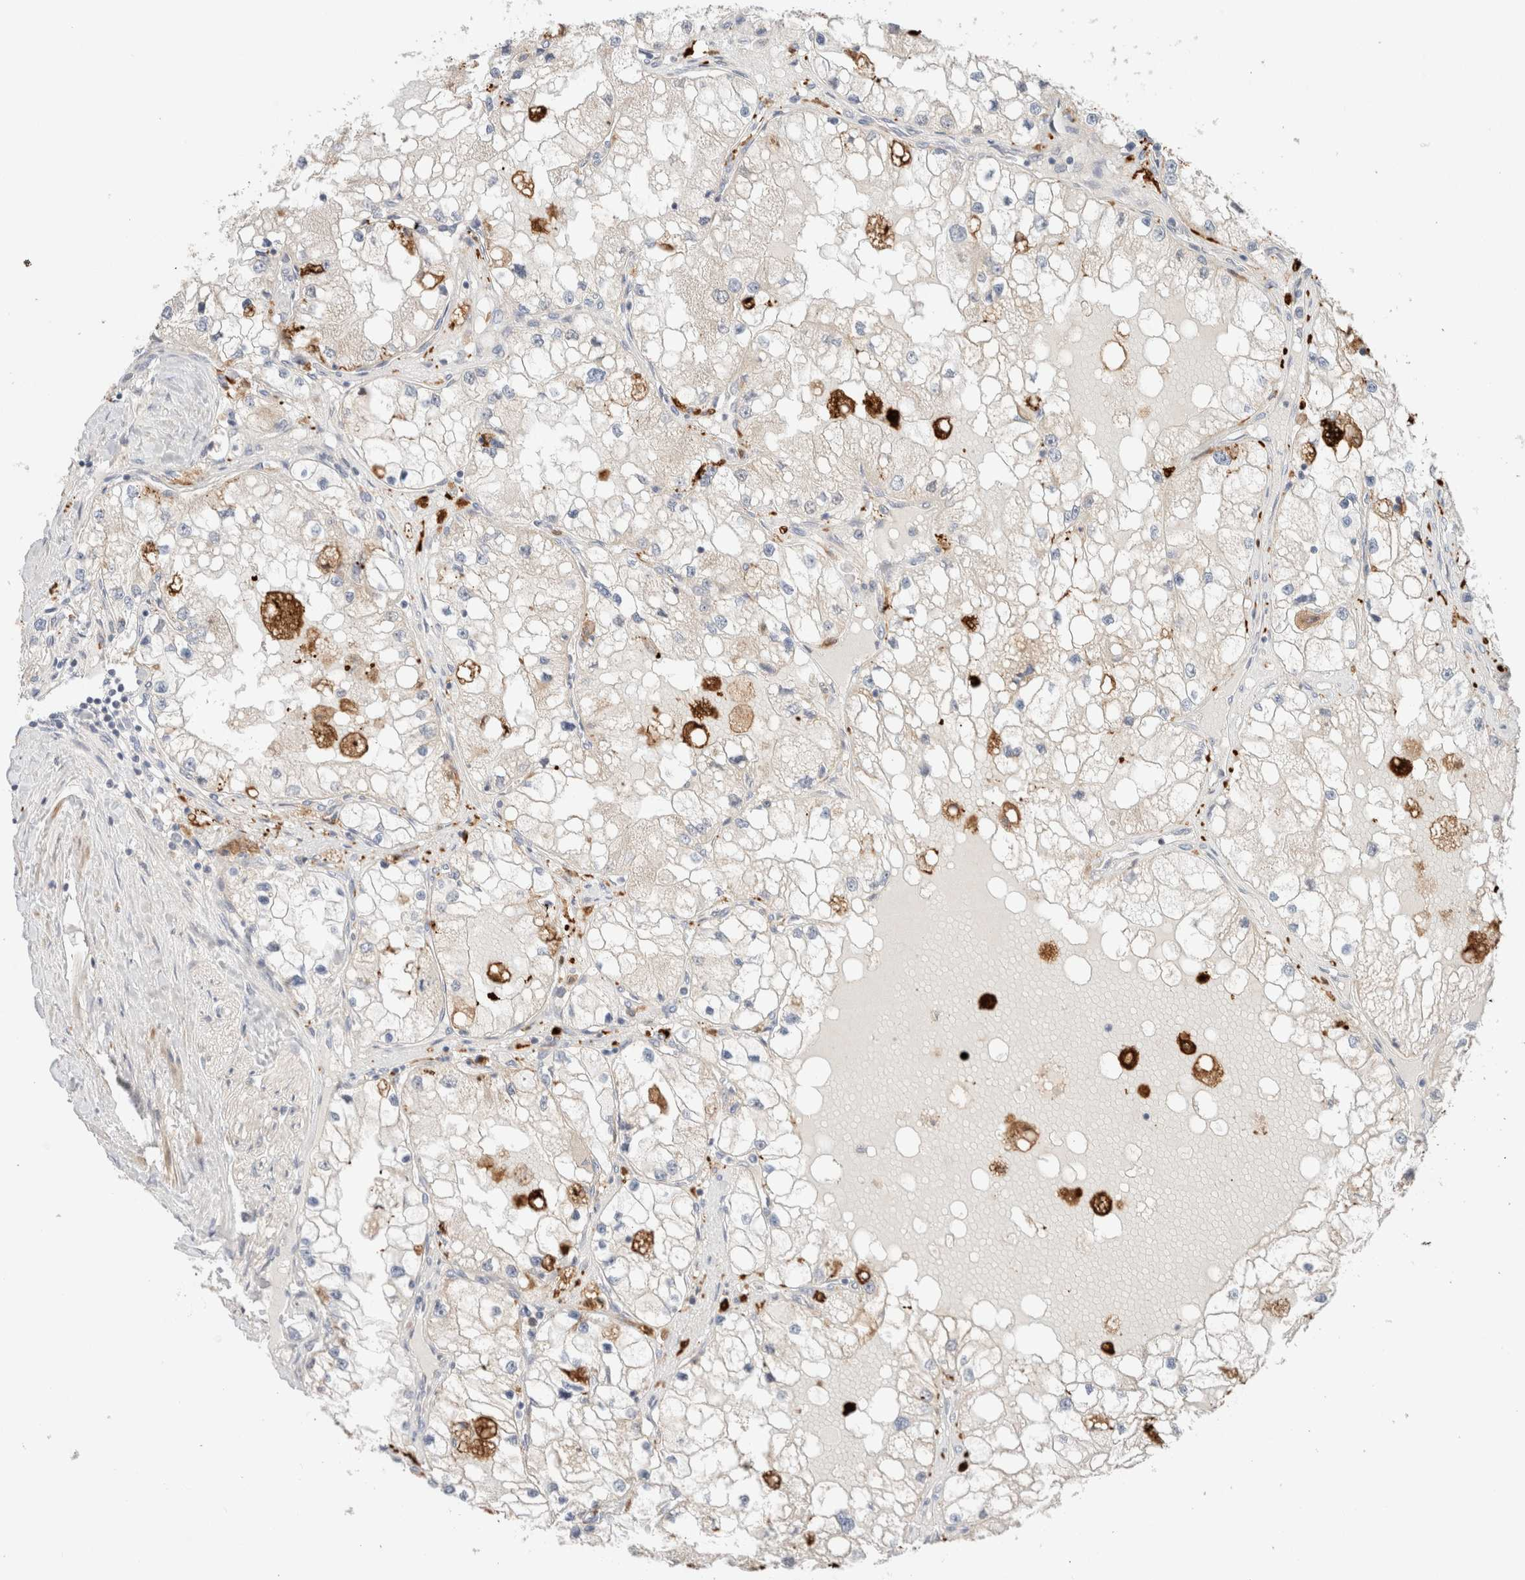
{"staining": {"intensity": "negative", "quantity": "none", "location": "none"}, "tissue": "renal cancer", "cell_type": "Tumor cells", "image_type": "cancer", "snomed": [{"axis": "morphology", "description": "Adenocarcinoma, NOS"}, {"axis": "topography", "description": "Kidney"}], "caption": "This is an immunohistochemistry (IHC) photomicrograph of renal cancer. There is no expression in tumor cells.", "gene": "MRM3", "patient": {"sex": "male", "age": 68}}